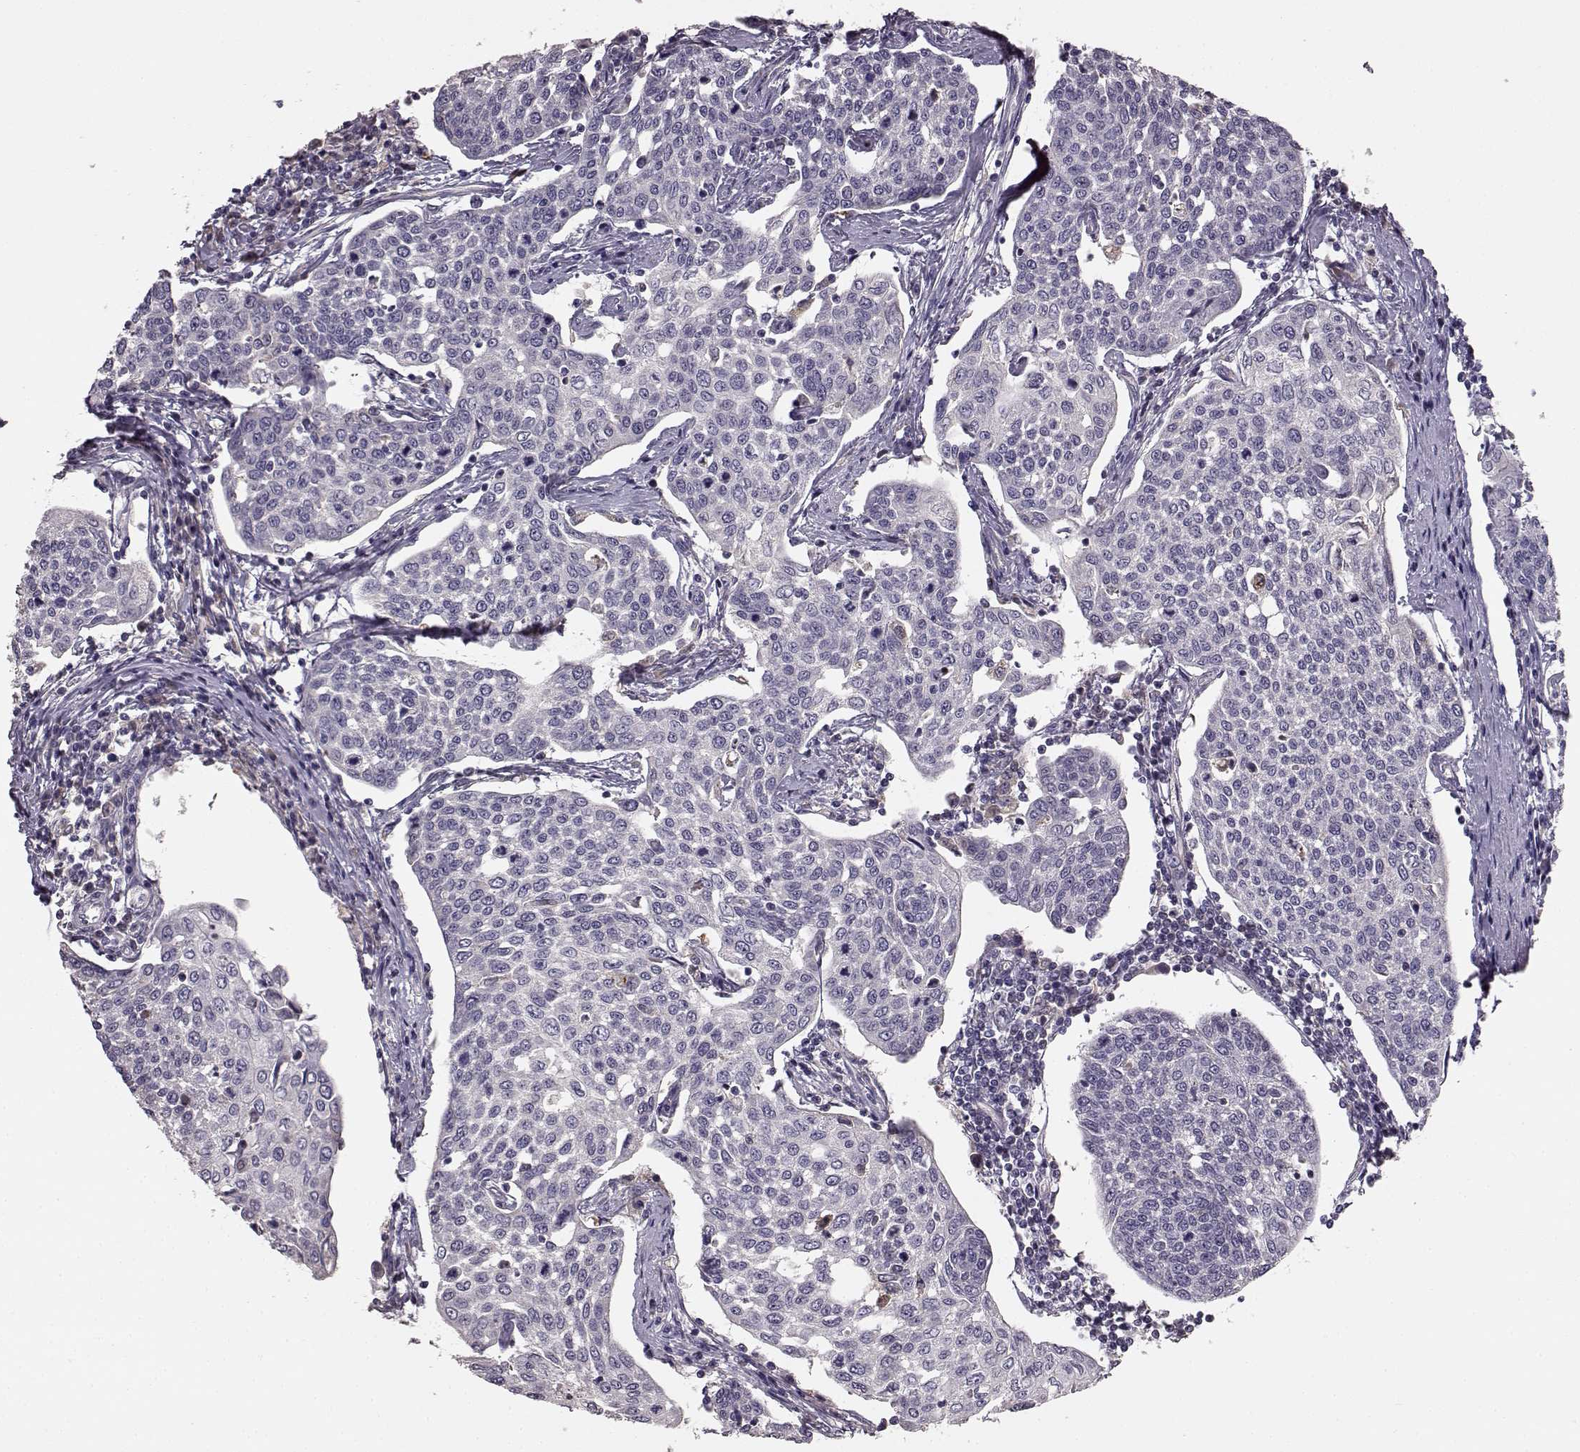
{"staining": {"intensity": "negative", "quantity": "none", "location": "none"}, "tissue": "cervical cancer", "cell_type": "Tumor cells", "image_type": "cancer", "snomed": [{"axis": "morphology", "description": "Squamous cell carcinoma, NOS"}, {"axis": "topography", "description": "Cervix"}], "caption": "IHC photomicrograph of neoplastic tissue: cervical cancer (squamous cell carcinoma) stained with DAB (3,3'-diaminobenzidine) reveals no significant protein positivity in tumor cells. (Brightfield microscopy of DAB (3,3'-diaminobenzidine) immunohistochemistry at high magnification).", "gene": "YJEFN3", "patient": {"sex": "female", "age": 34}}